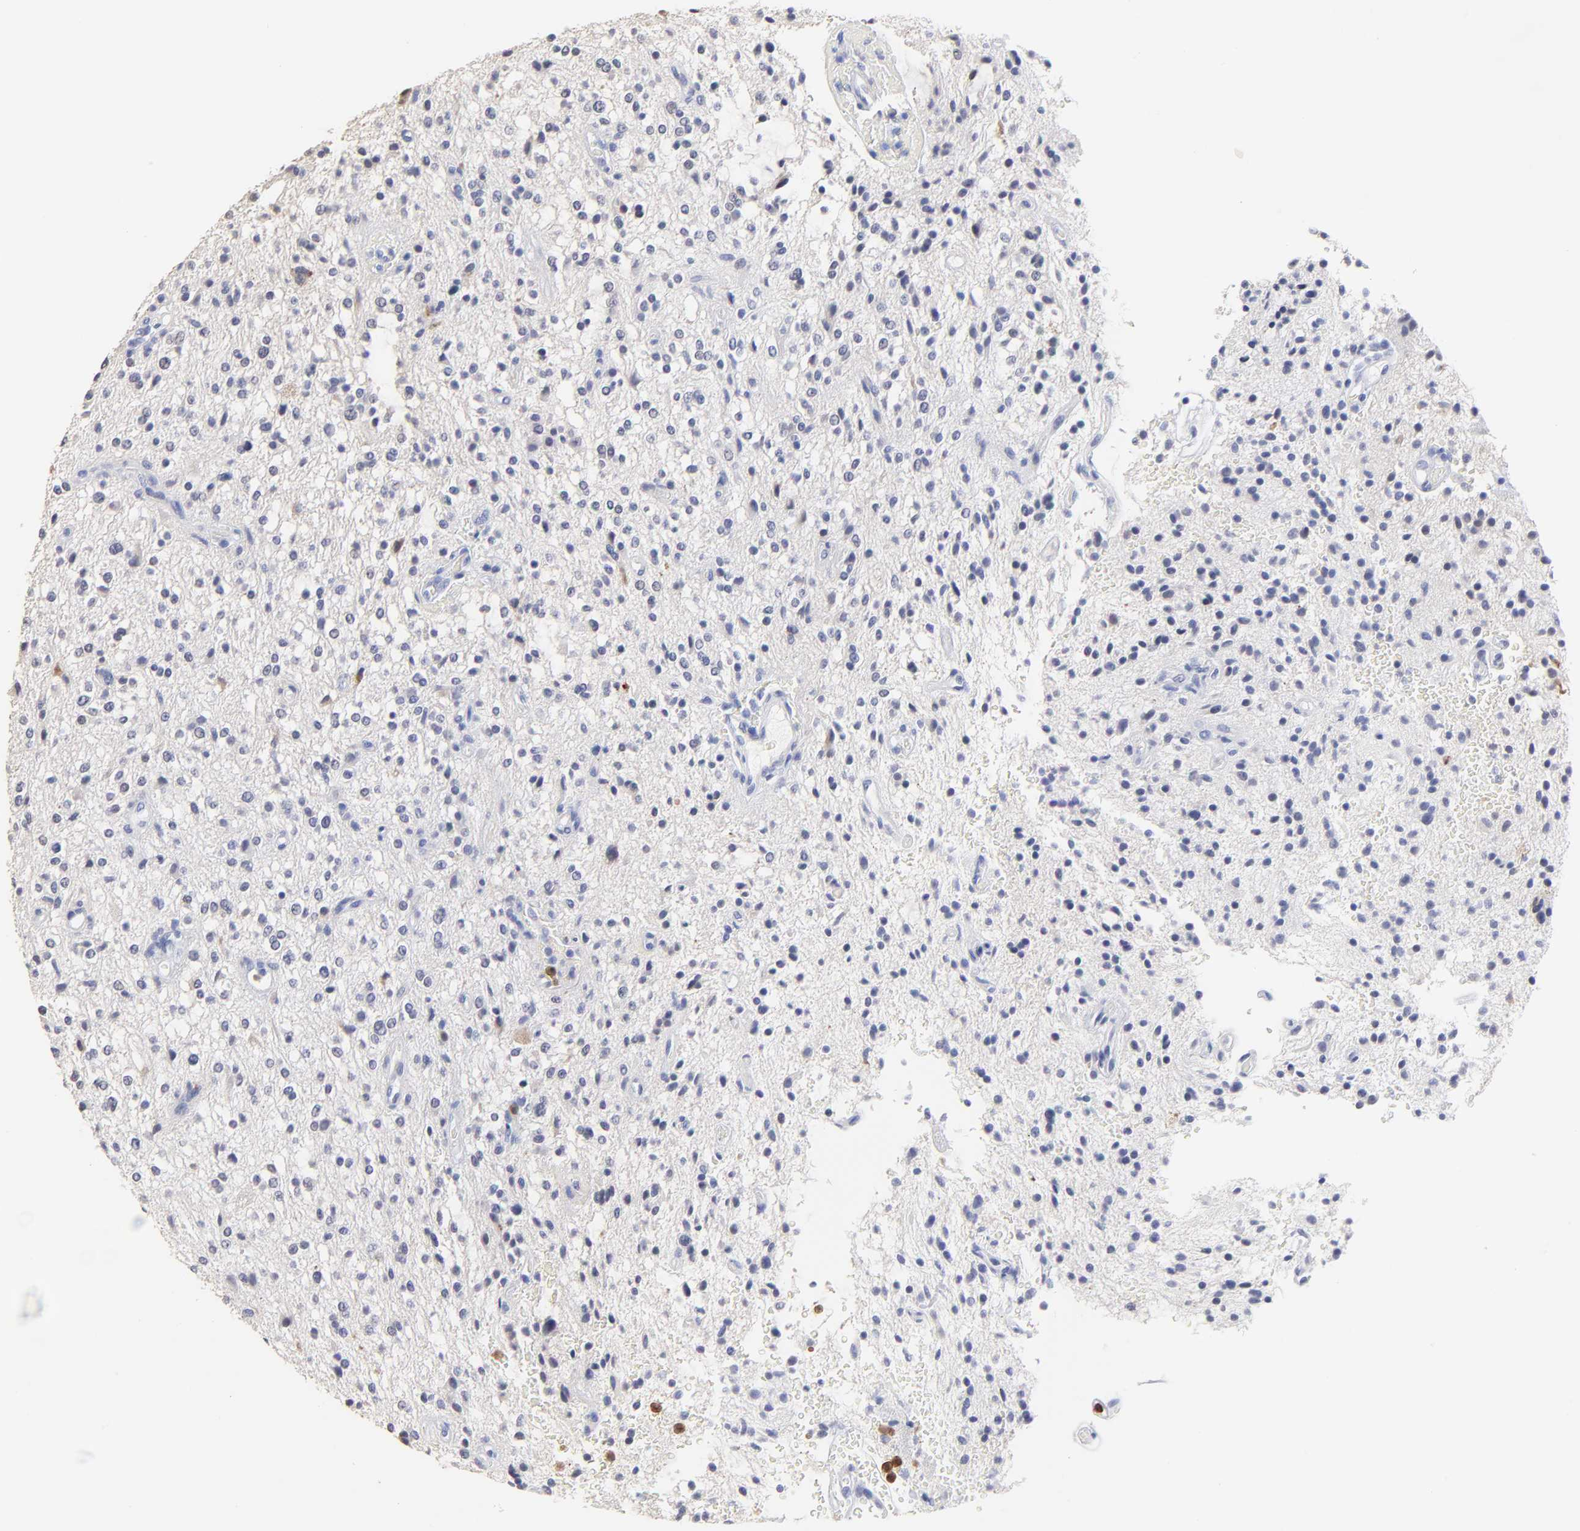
{"staining": {"intensity": "negative", "quantity": "none", "location": "none"}, "tissue": "glioma", "cell_type": "Tumor cells", "image_type": "cancer", "snomed": [{"axis": "morphology", "description": "Glioma, malignant, NOS"}, {"axis": "topography", "description": "Cerebellum"}], "caption": "IHC of human glioma demonstrates no positivity in tumor cells.", "gene": "SMARCA1", "patient": {"sex": "female", "age": 10}}